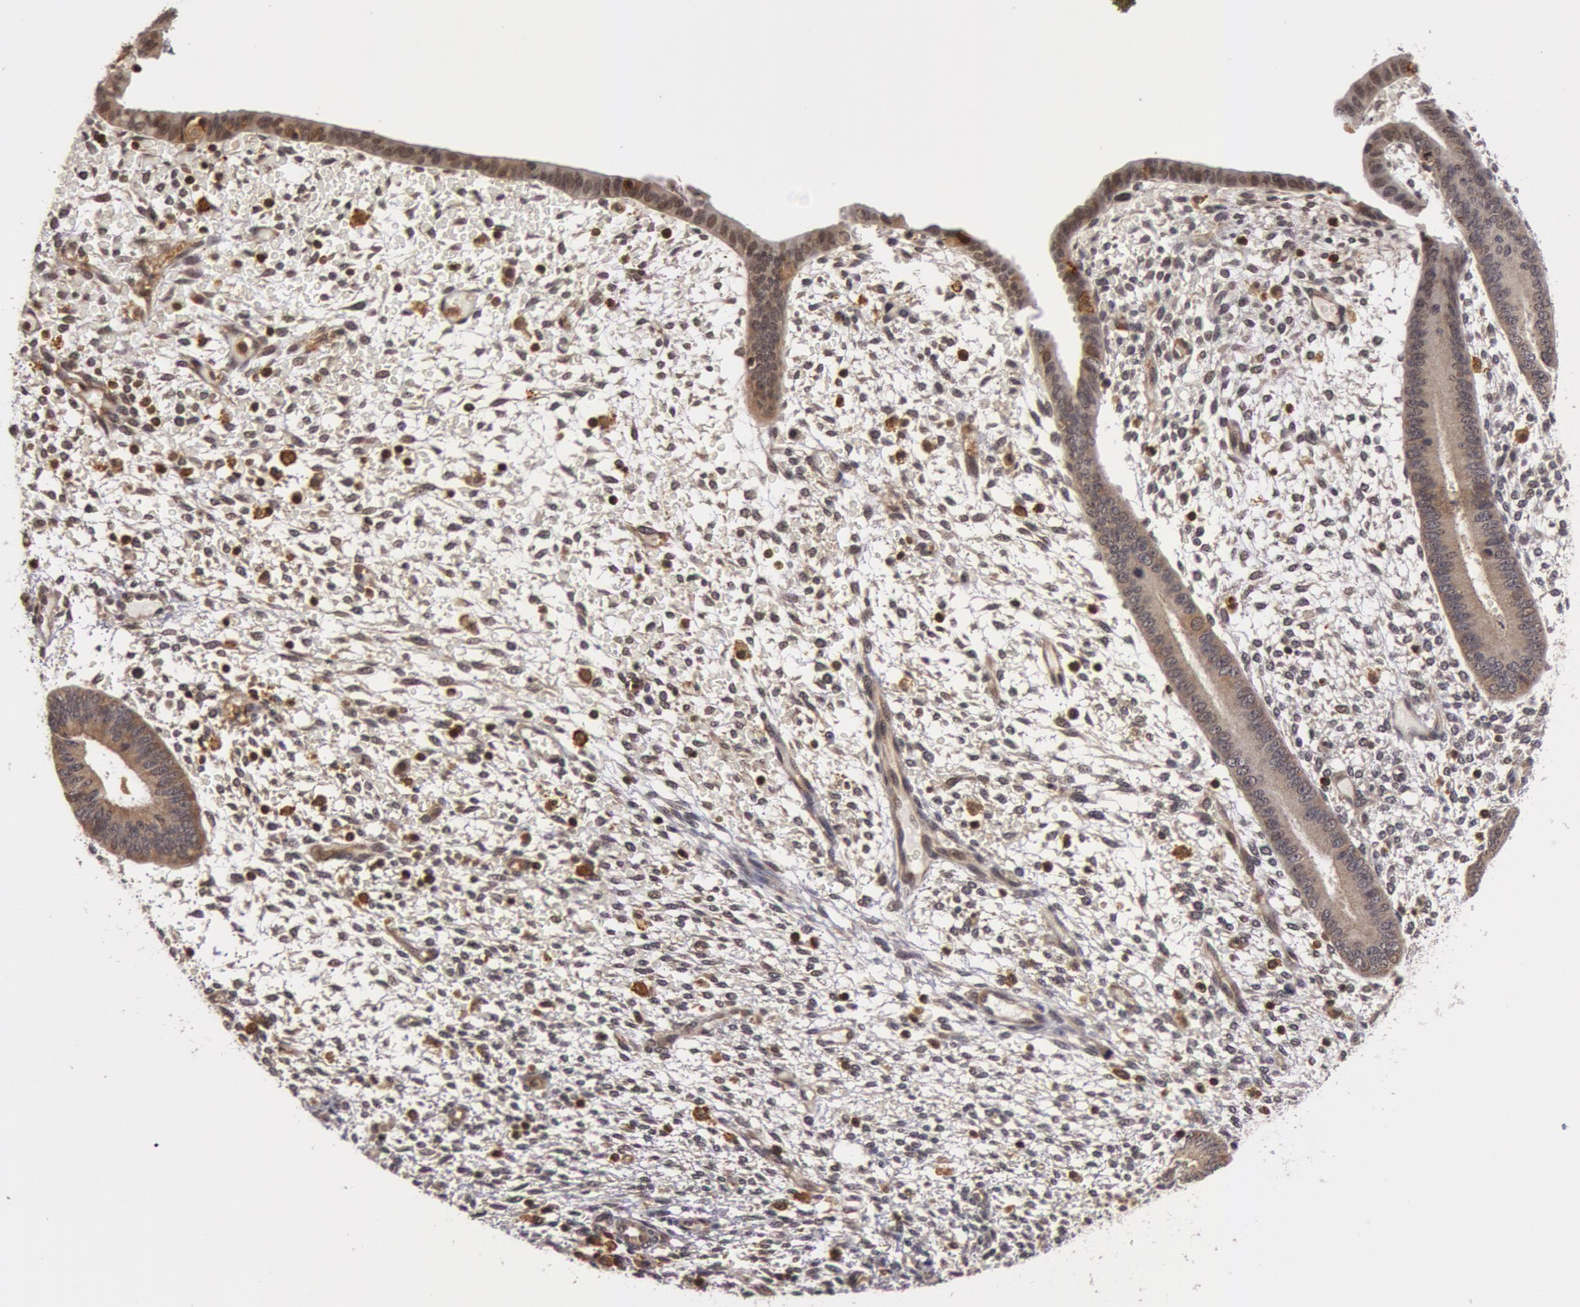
{"staining": {"intensity": "weak", "quantity": "<25%", "location": "cytoplasmic/membranous,nuclear"}, "tissue": "endometrium", "cell_type": "Cells in endometrial stroma", "image_type": "normal", "snomed": [{"axis": "morphology", "description": "Normal tissue, NOS"}, {"axis": "topography", "description": "Endometrium"}], "caption": "DAB immunohistochemical staining of normal endometrium shows no significant staining in cells in endometrial stroma.", "gene": "ZNF350", "patient": {"sex": "female", "age": 42}}